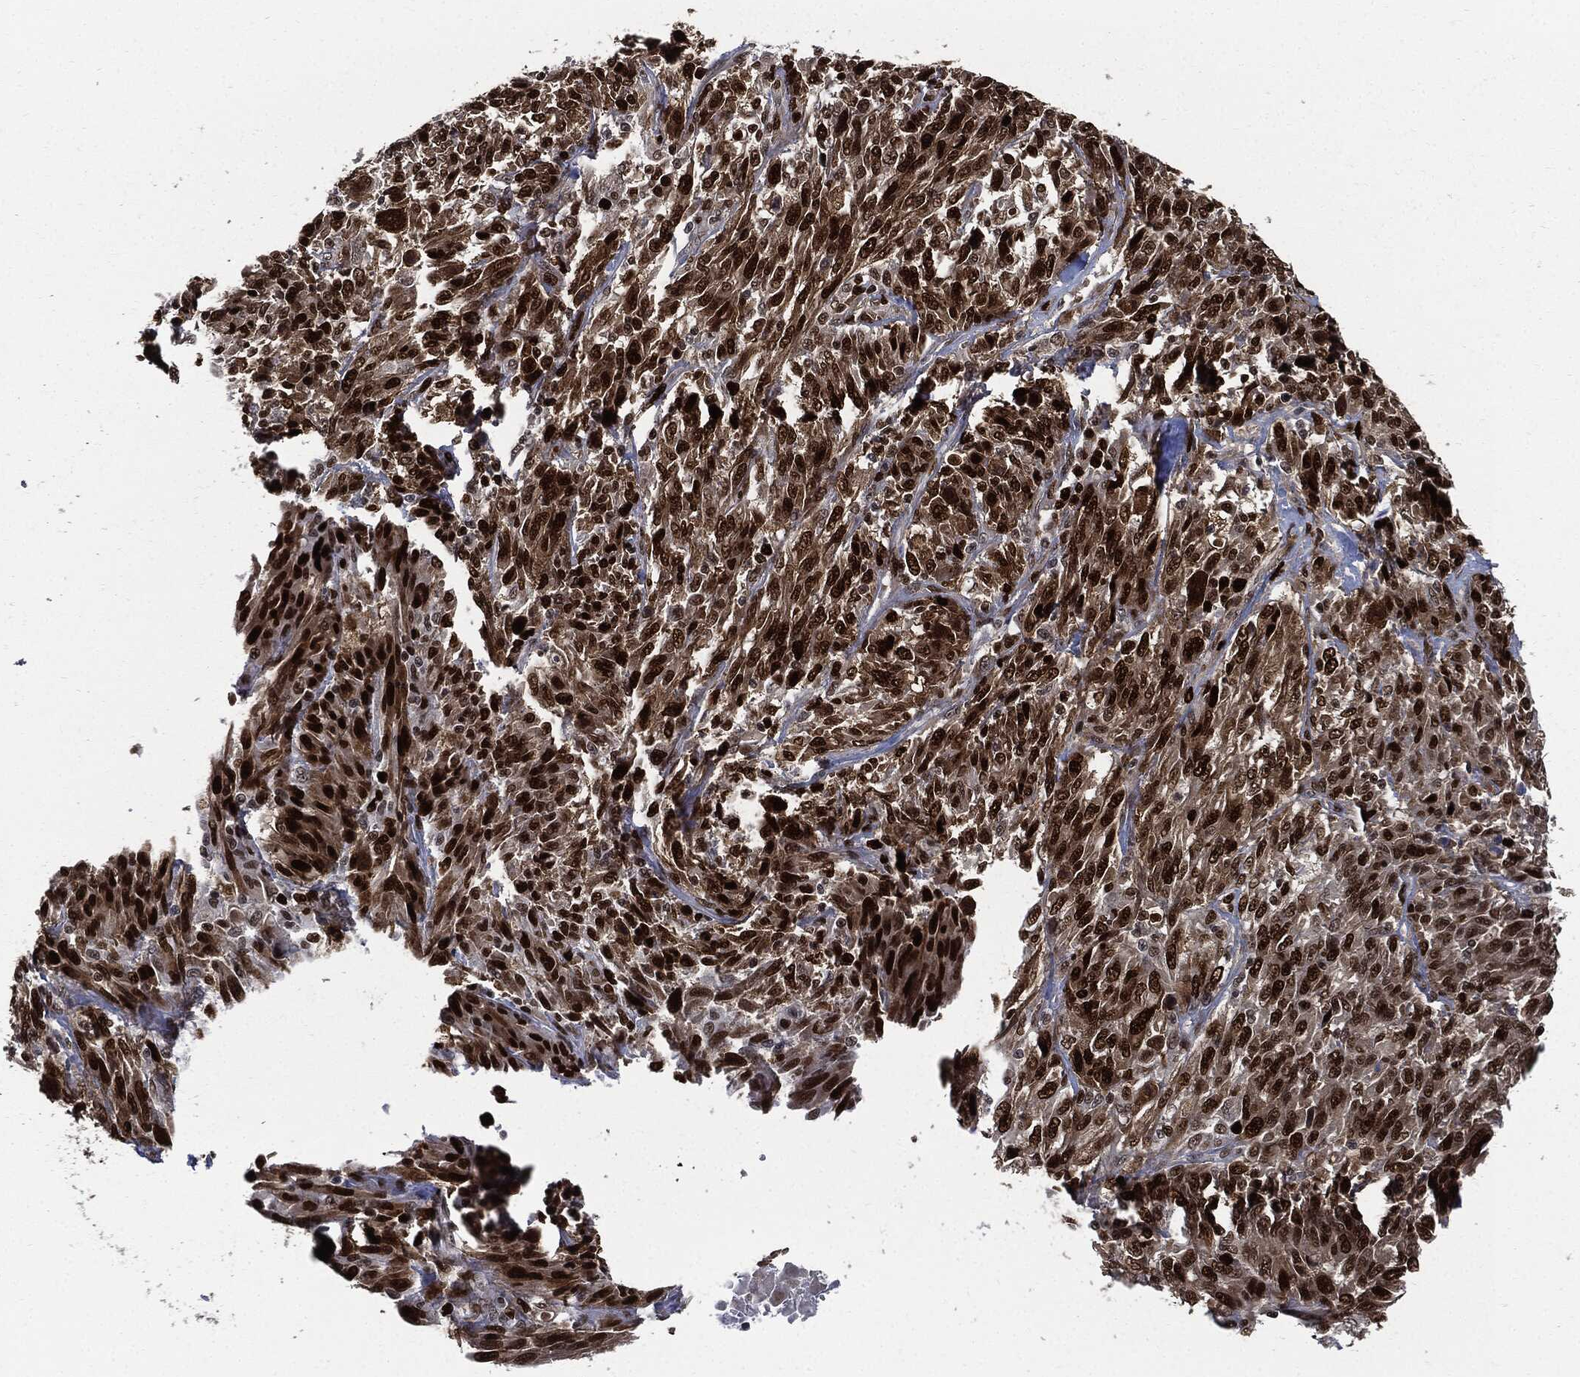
{"staining": {"intensity": "strong", "quantity": ">75%", "location": "nuclear"}, "tissue": "melanoma", "cell_type": "Tumor cells", "image_type": "cancer", "snomed": [{"axis": "morphology", "description": "Malignant melanoma, NOS"}, {"axis": "topography", "description": "Skin"}], "caption": "Protein staining reveals strong nuclear staining in approximately >75% of tumor cells in melanoma. The staining was performed using DAB (3,3'-diaminobenzidine), with brown indicating positive protein expression. Nuclei are stained blue with hematoxylin.", "gene": "PCNA", "patient": {"sex": "female", "age": 91}}